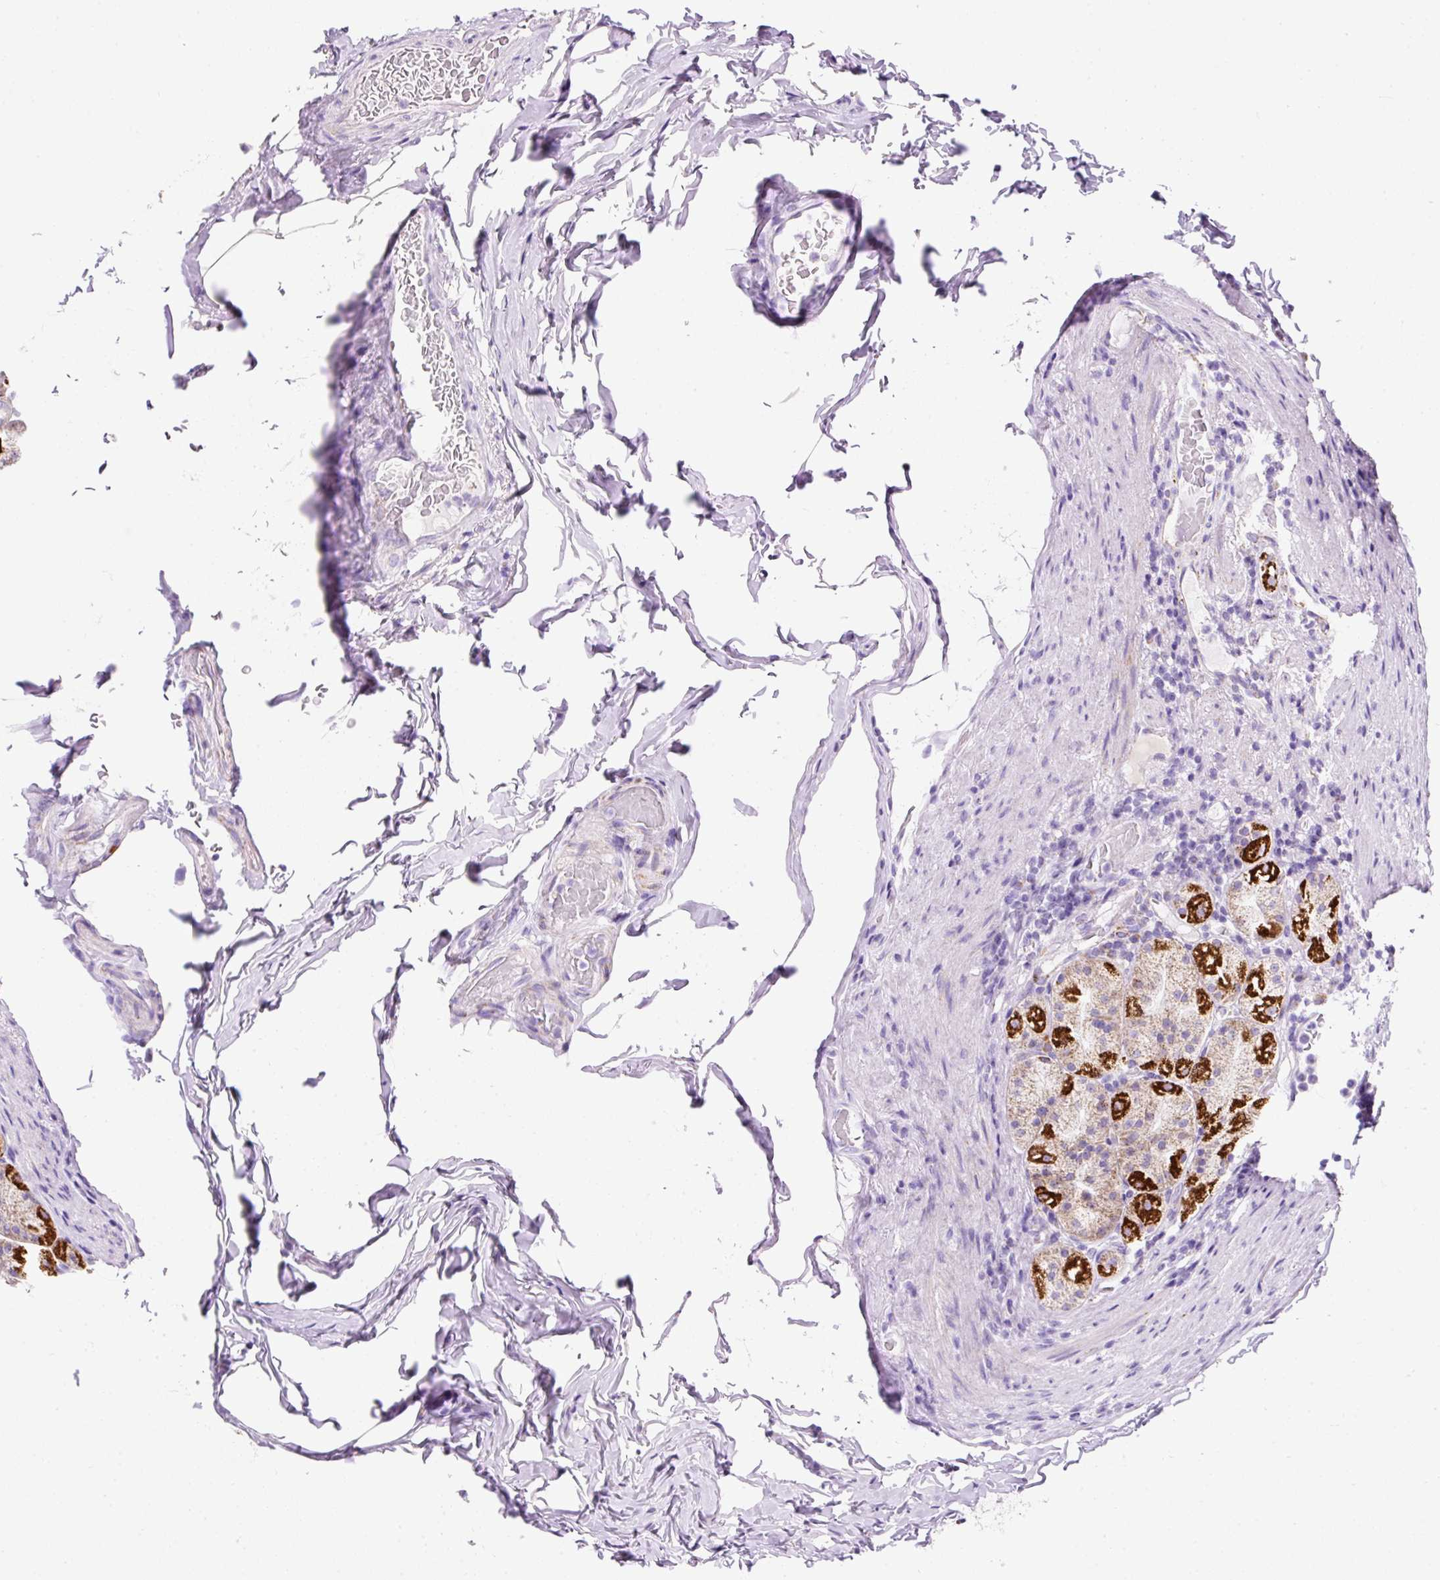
{"staining": {"intensity": "strong", "quantity": "25%-75%", "location": "cytoplasmic/membranous"}, "tissue": "stomach", "cell_type": "Glandular cells", "image_type": "normal", "snomed": [{"axis": "morphology", "description": "Normal tissue, NOS"}, {"axis": "topography", "description": "Stomach, upper"}, {"axis": "topography", "description": "Stomach"}], "caption": "Immunohistochemical staining of normal stomach shows 25%-75% levels of strong cytoplasmic/membranous protein expression in about 25%-75% of glandular cells. The staining is performed using DAB (3,3'-diaminobenzidine) brown chromogen to label protein expression. The nuclei are counter-stained blue using hematoxylin.", "gene": "PLPP2", "patient": {"sex": "male", "age": 68}}